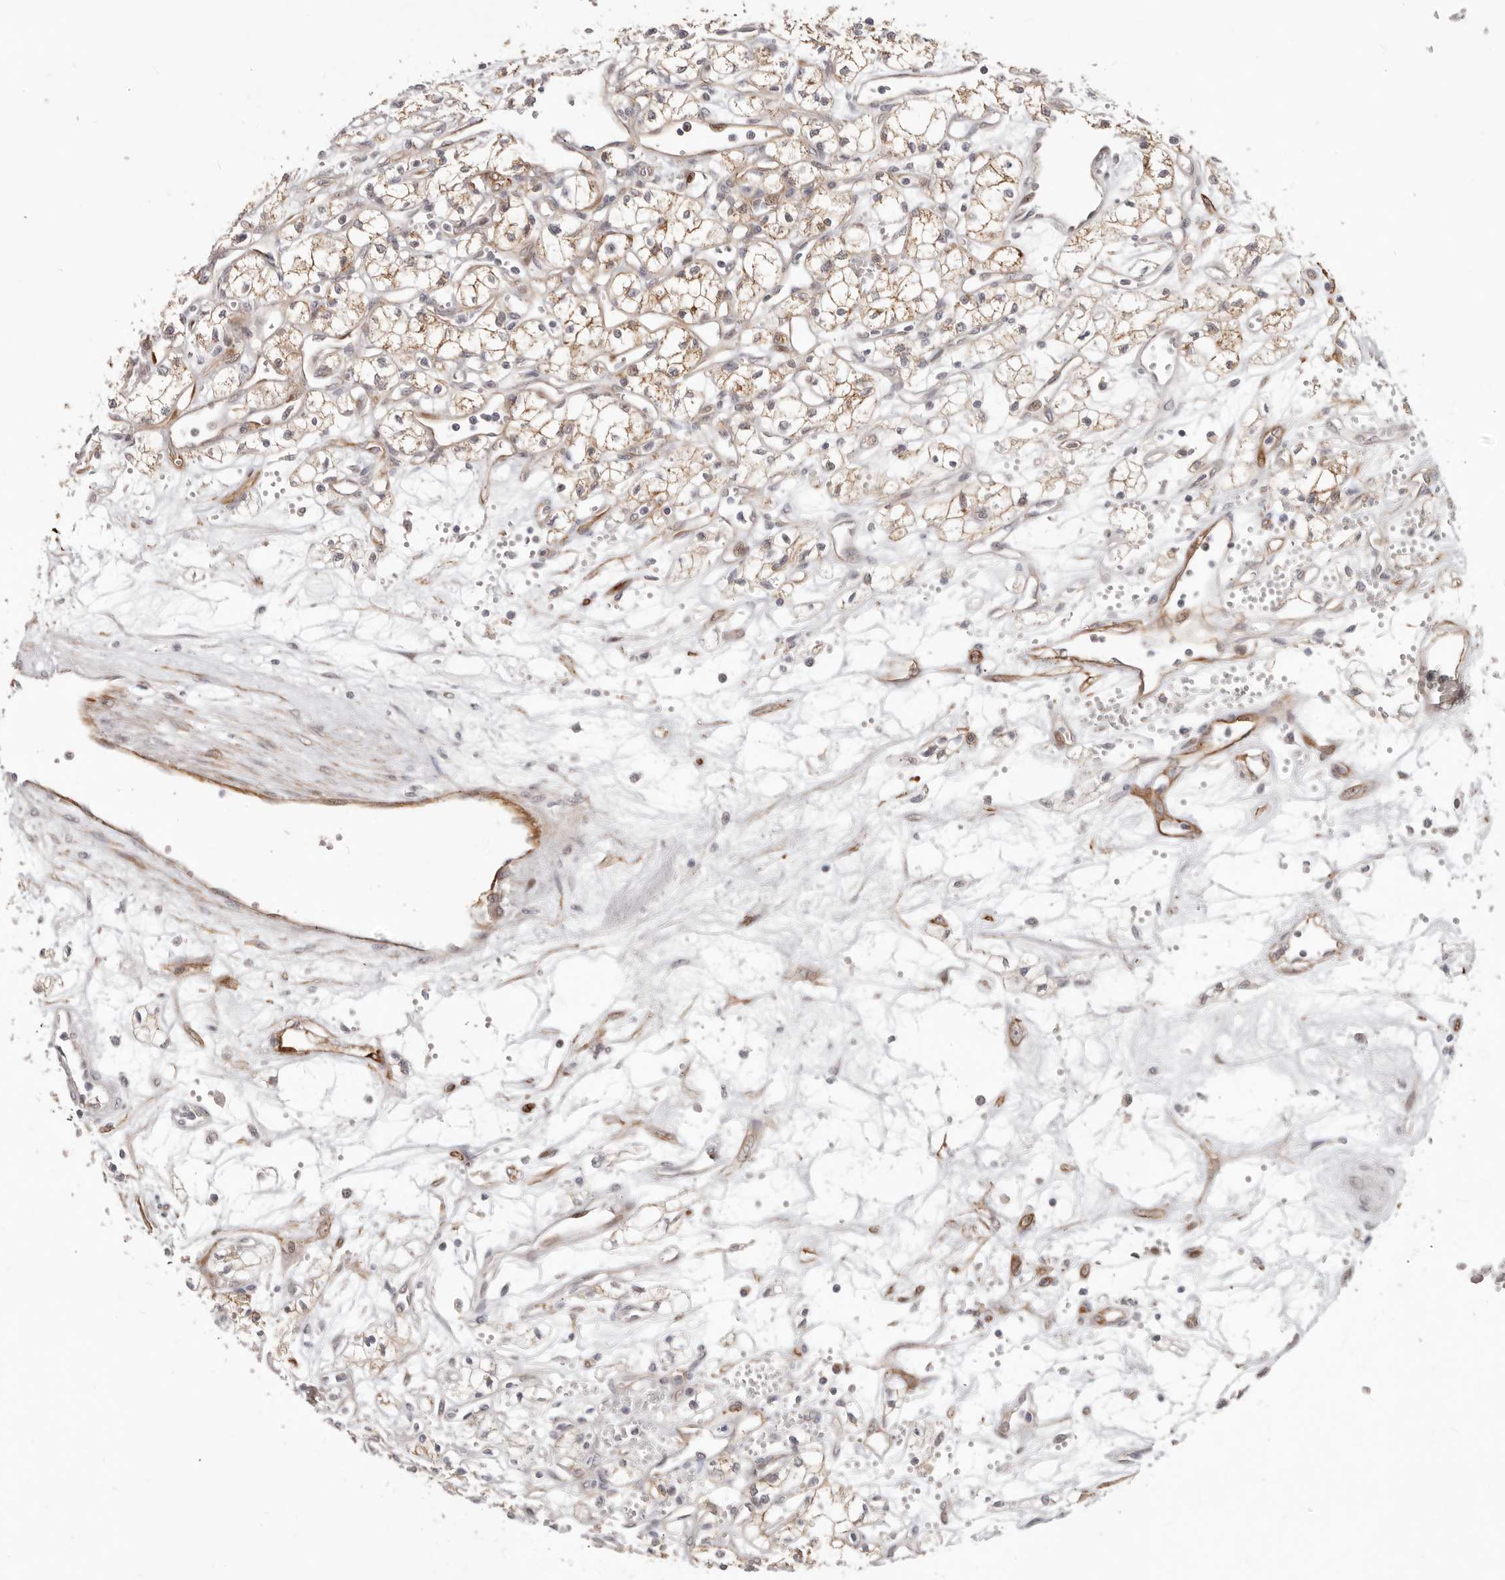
{"staining": {"intensity": "moderate", "quantity": ">75%", "location": "cytoplasmic/membranous"}, "tissue": "renal cancer", "cell_type": "Tumor cells", "image_type": "cancer", "snomed": [{"axis": "morphology", "description": "Adenocarcinoma, NOS"}, {"axis": "topography", "description": "Kidney"}], "caption": "IHC of human renal cancer (adenocarcinoma) reveals medium levels of moderate cytoplasmic/membranous expression in approximately >75% of tumor cells.", "gene": "SZT2", "patient": {"sex": "male", "age": 59}}